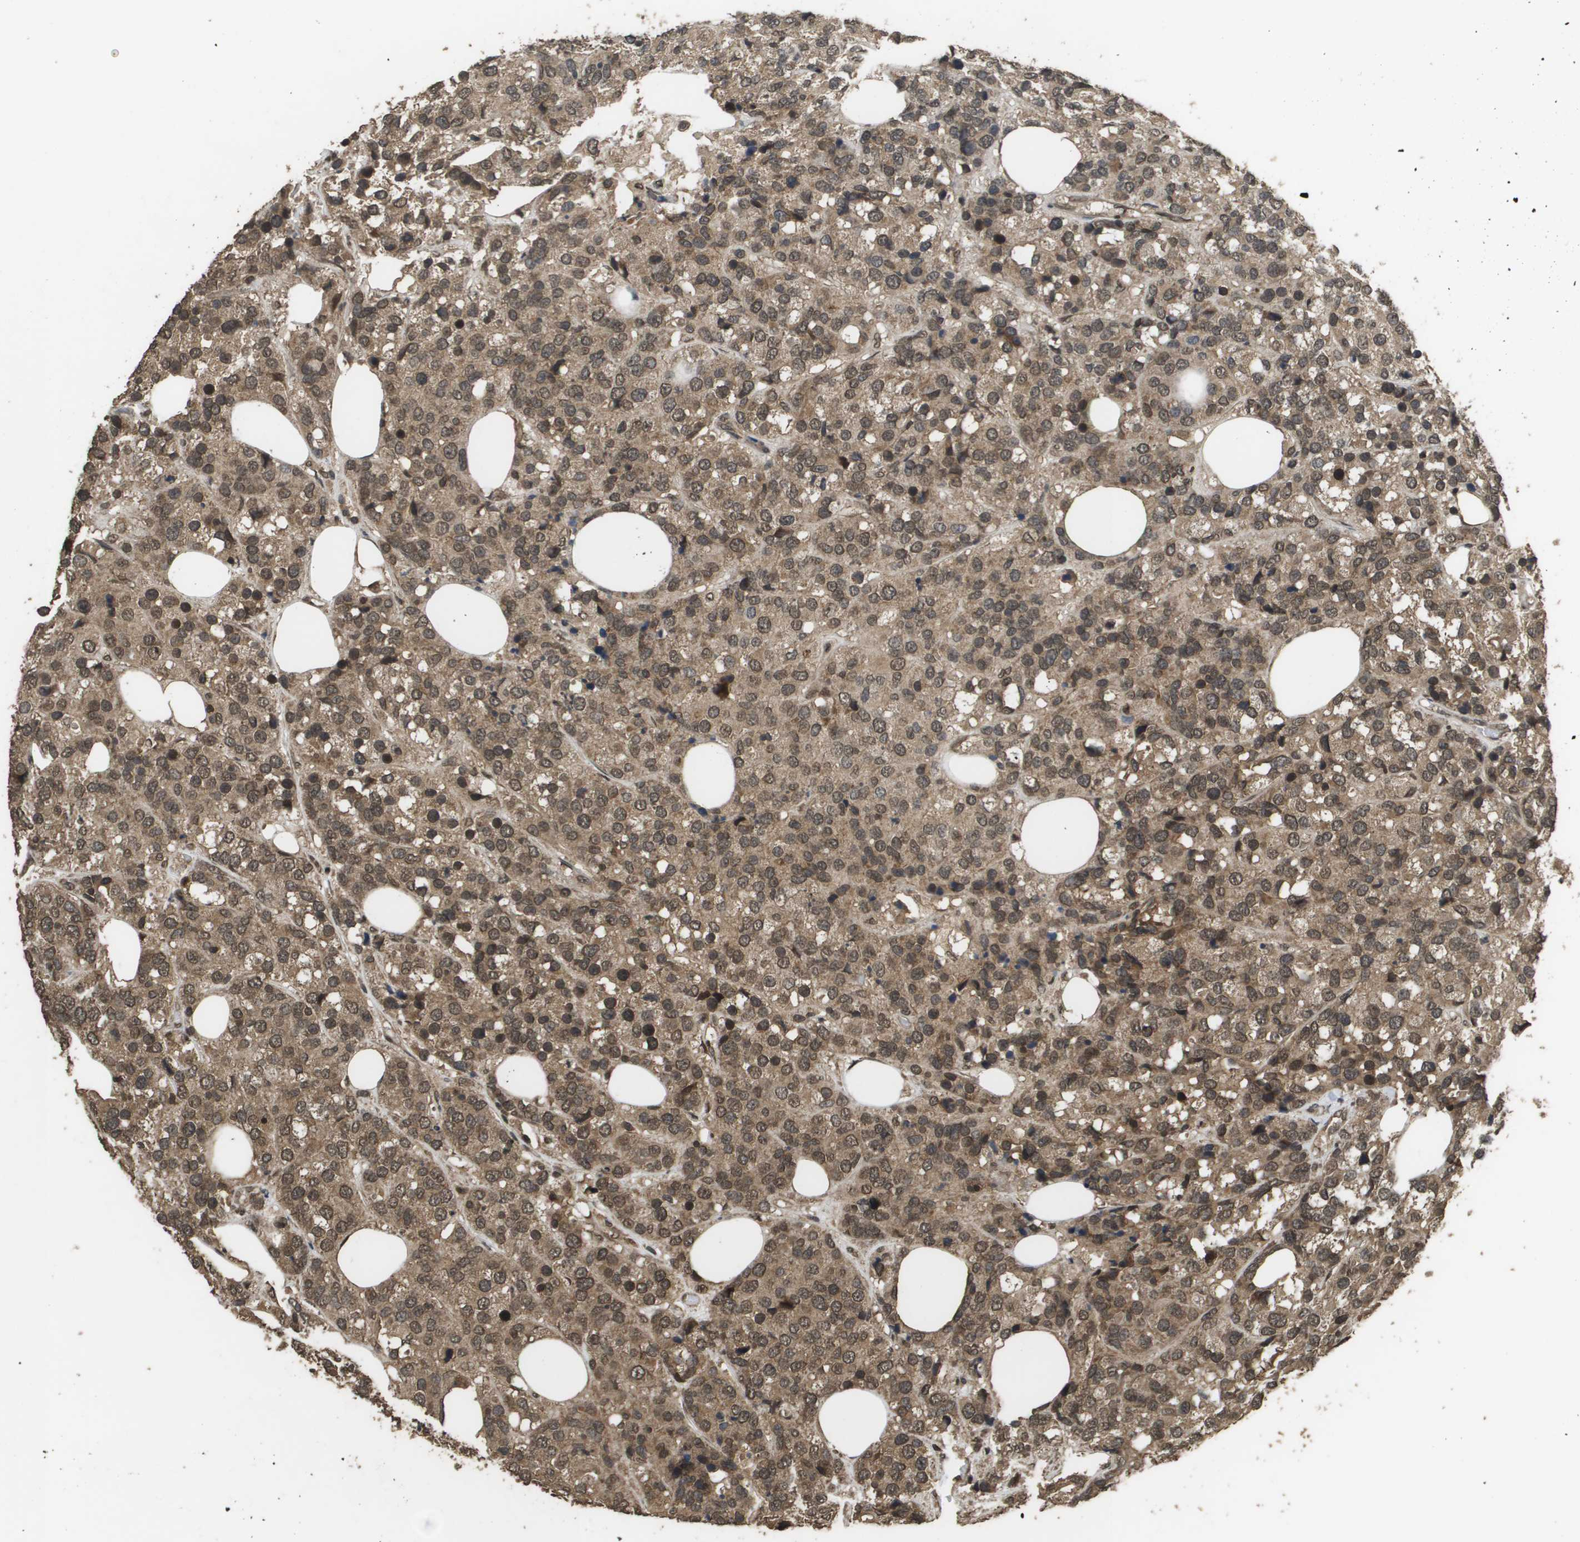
{"staining": {"intensity": "moderate", "quantity": ">75%", "location": "cytoplasmic/membranous,nuclear"}, "tissue": "breast cancer", "cell_type": "Tumor cells", "image_type": "cancer", "snomed": [{"axis": "morphology", "description": "Lobular carcinoma"}, {"axis": "topography", "description": "Breast"}], "caption": "A micrograph of human breast cancer (lobular carcinoma) stained for a protein demonstrates moderate cytoplasmic/membranous and nuclear brown staining in tumor cells.", "gene": "AXIN2", "patient": {"sex": "female", "age": 59}}